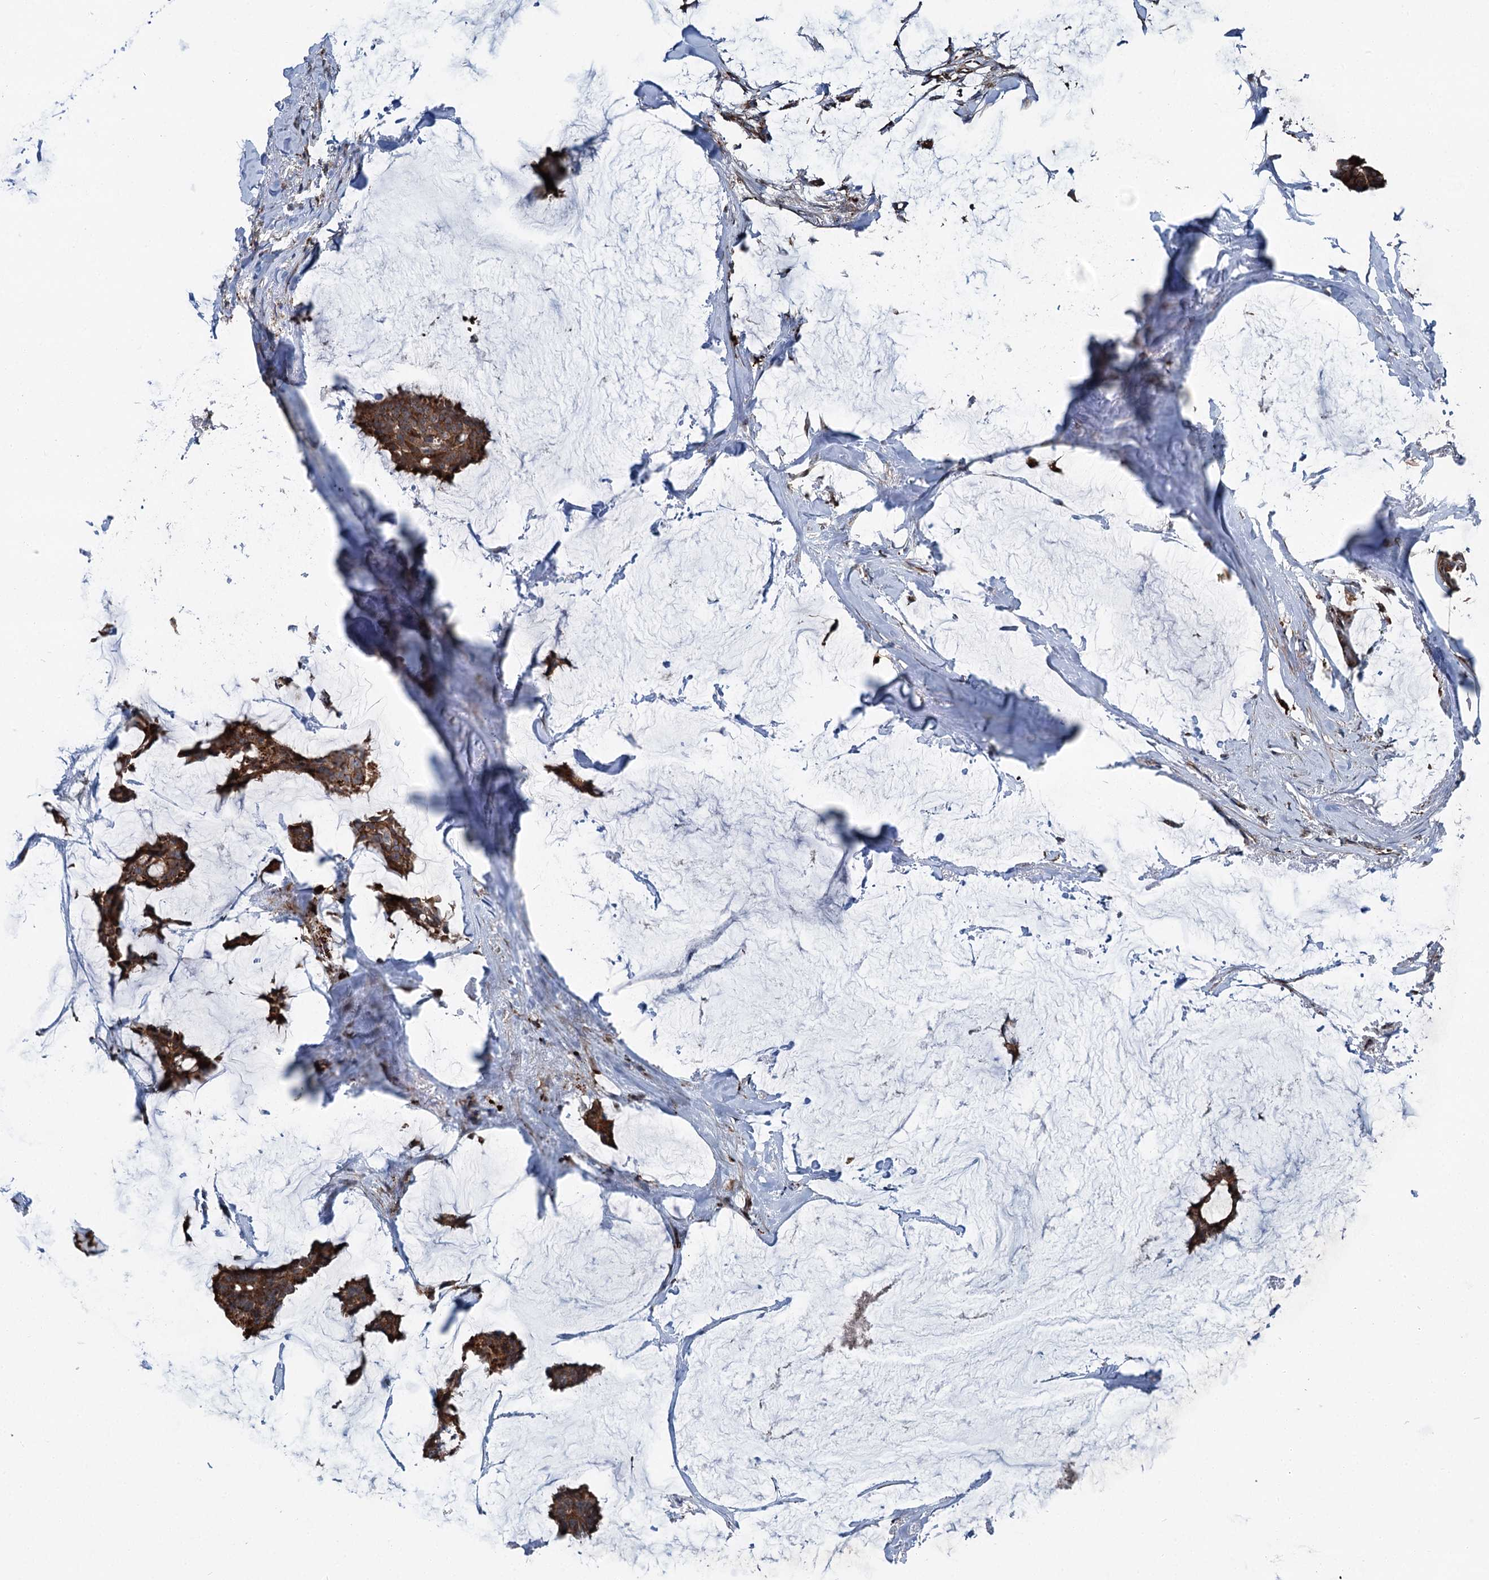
{"staining": {"intensity": "strong", "quantity": ">75%", "location": "cytoplasmic/membranous"}, "tissue": "breast cancer", "cell_type": "Tumor cells", "image_type": "cancer", "snomed": [{"axis": "morphology", "description": "Duct carcinoma"}, {"axis": "topography", "description": "Breast"}], "caption": "Brown immunohistochemical staining in invasive ductal carcinoma (breast) displays strong cytoplasmic/membranous expression in approximately >75% of tumor cells.", "gene": "POLR1D", "patient": {"sex": "female", "age": 93}}